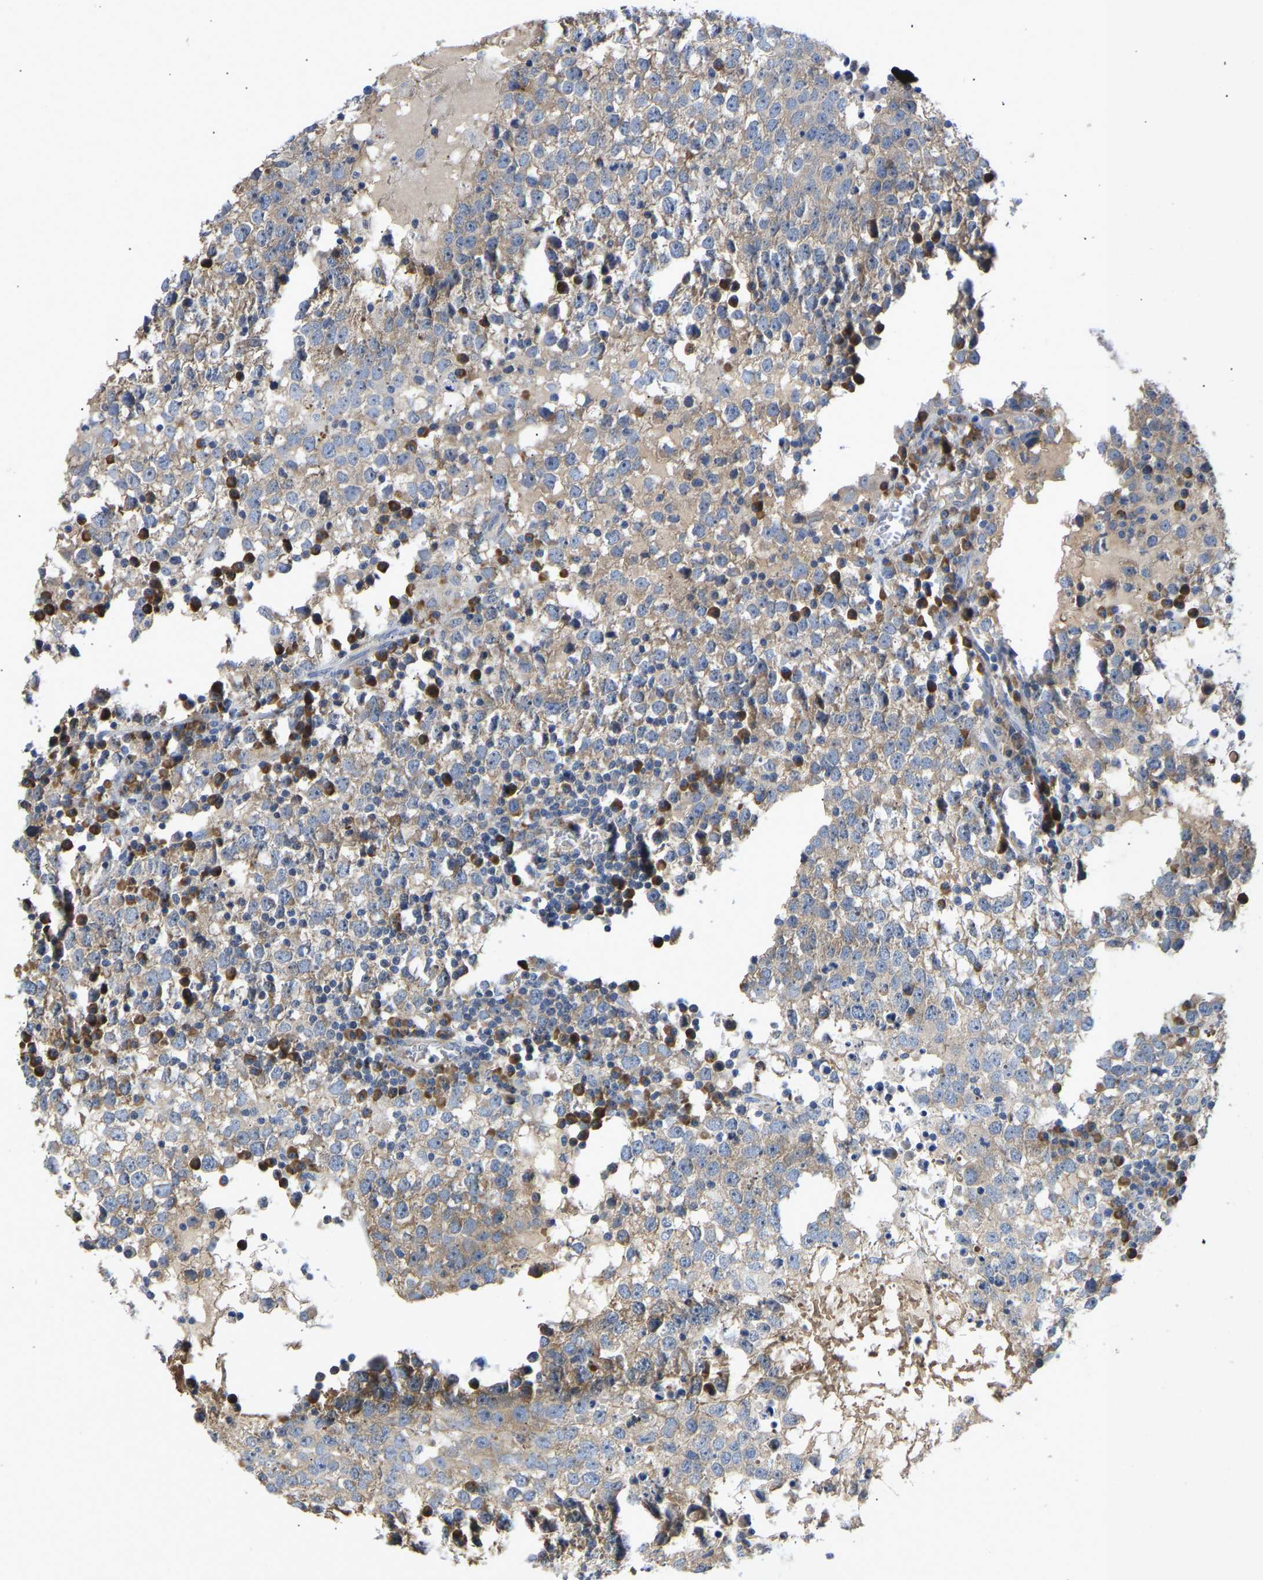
{"staining": {"intensity": "weak", "quantity": "25%-75%", "location": "cytoplasmic/membranous"}, "tissue": "testis cancer", "cell_type": "Tumor cells", "image_type": "cancer", "snomed": [{"axis": "morphology", "description": "Seminoma, NOS"}, {"axis": "topography", "description": "Testis"}], "caption": "The image exhibits staining of testis cancer, revealing weak cytoplasmic/membranous protein staining (brown color) within tumor cells.", "gene": "ABCA10", "patient": {"sex": "male", "age": 65}}